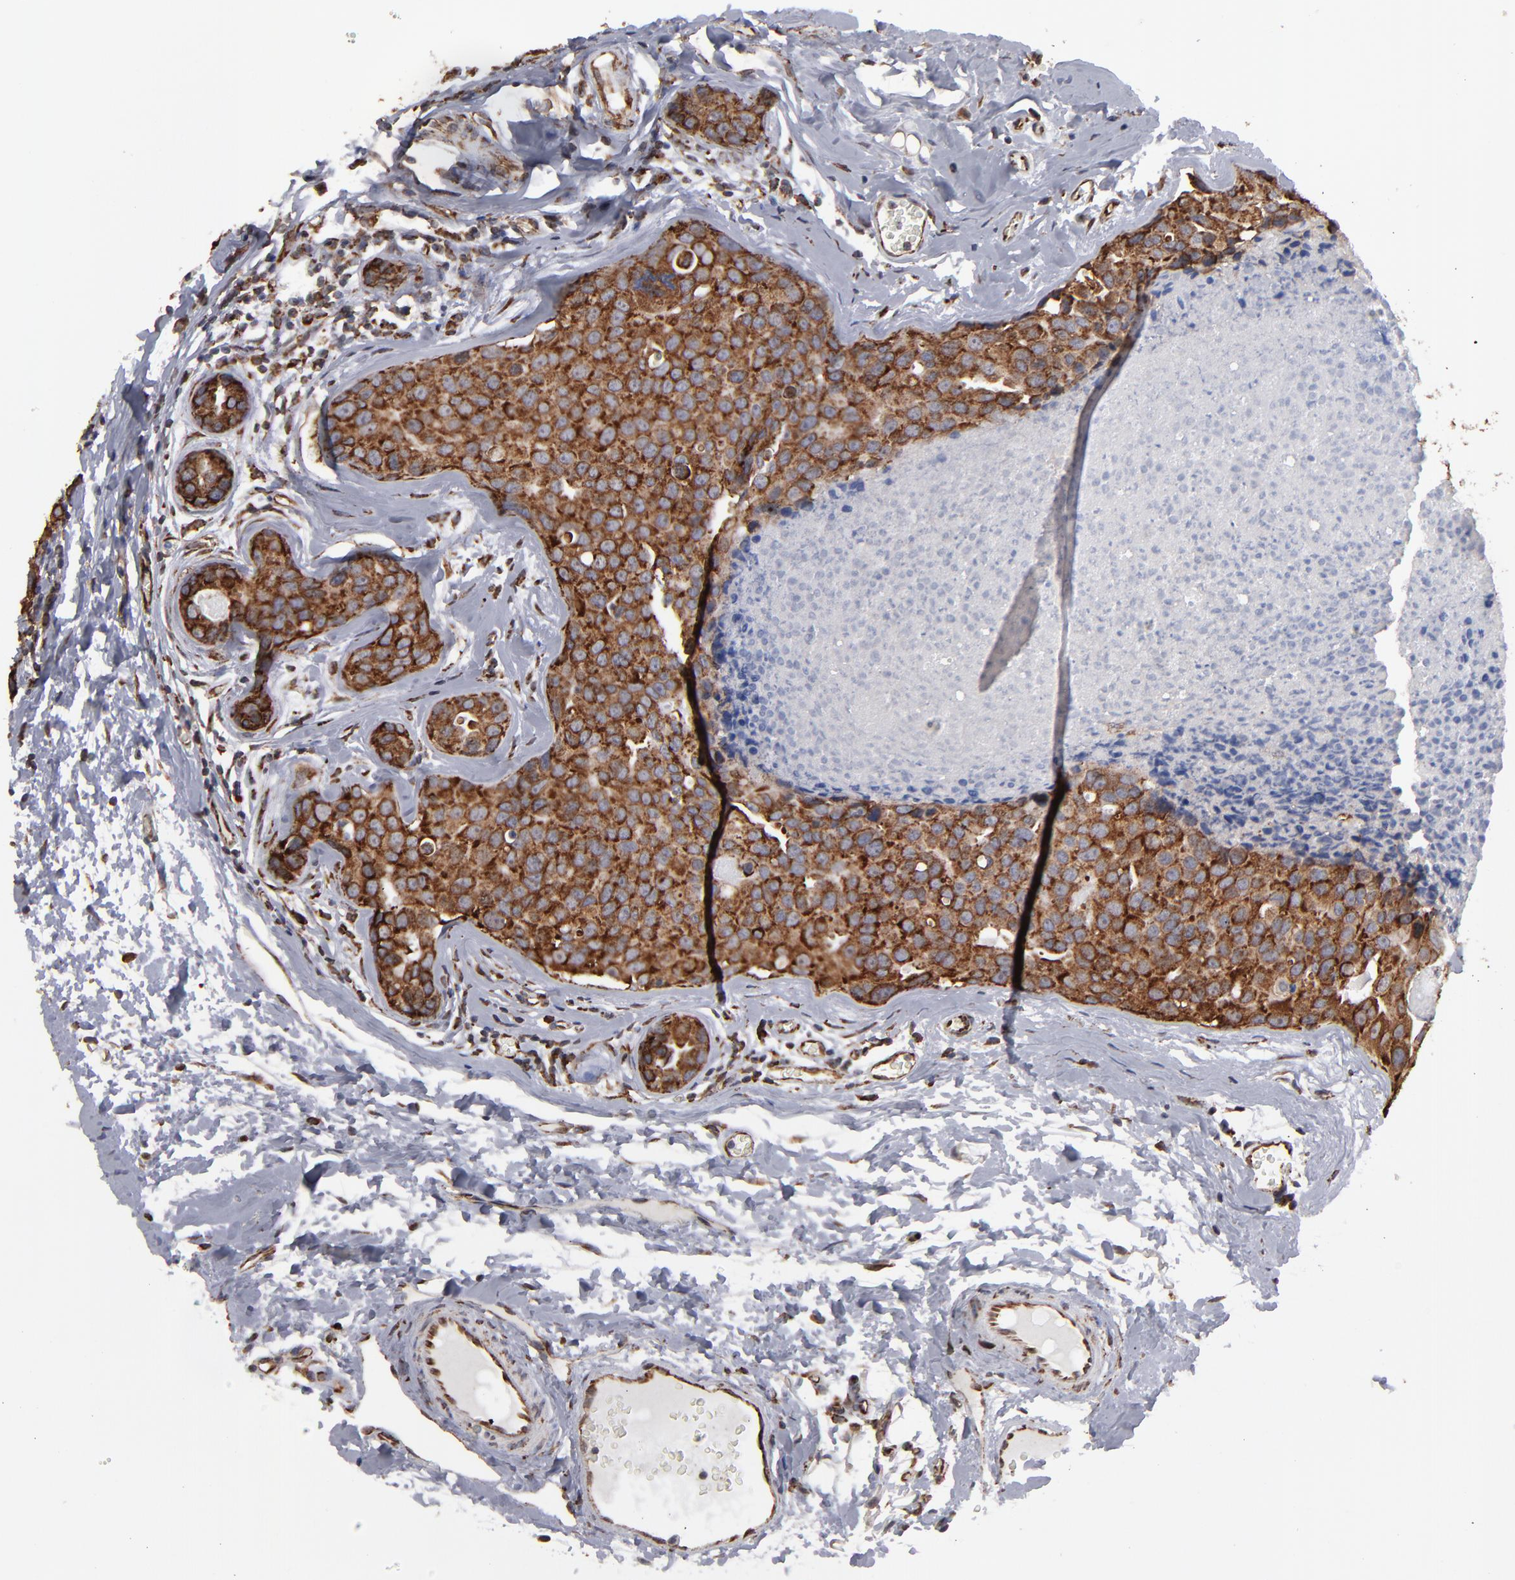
{"staining": {"intensity": "strong", "quantity": ">75%", "location": "cytoplasmic/membranous"}, "tissue": "breast cancer", "cell_type": "Tumor cells", "image_type": "cancer", "snomed": [{"axis": "morphology", "description": "Duct carcinoma"}, {"axis": "topography", "description": "Breast"}], "caption": "DAB immunohistochemical staining of human breast cancer (infiltrating ductal carcinoma) reveals strong cytoplasmic/membranous protein positivity in about >75% of tumor cells. The protein of interest is shown in brown color, while the nuclei are stained blue.", "gene": "KTN1", "patient": {"sex": "female", "age": 24}}